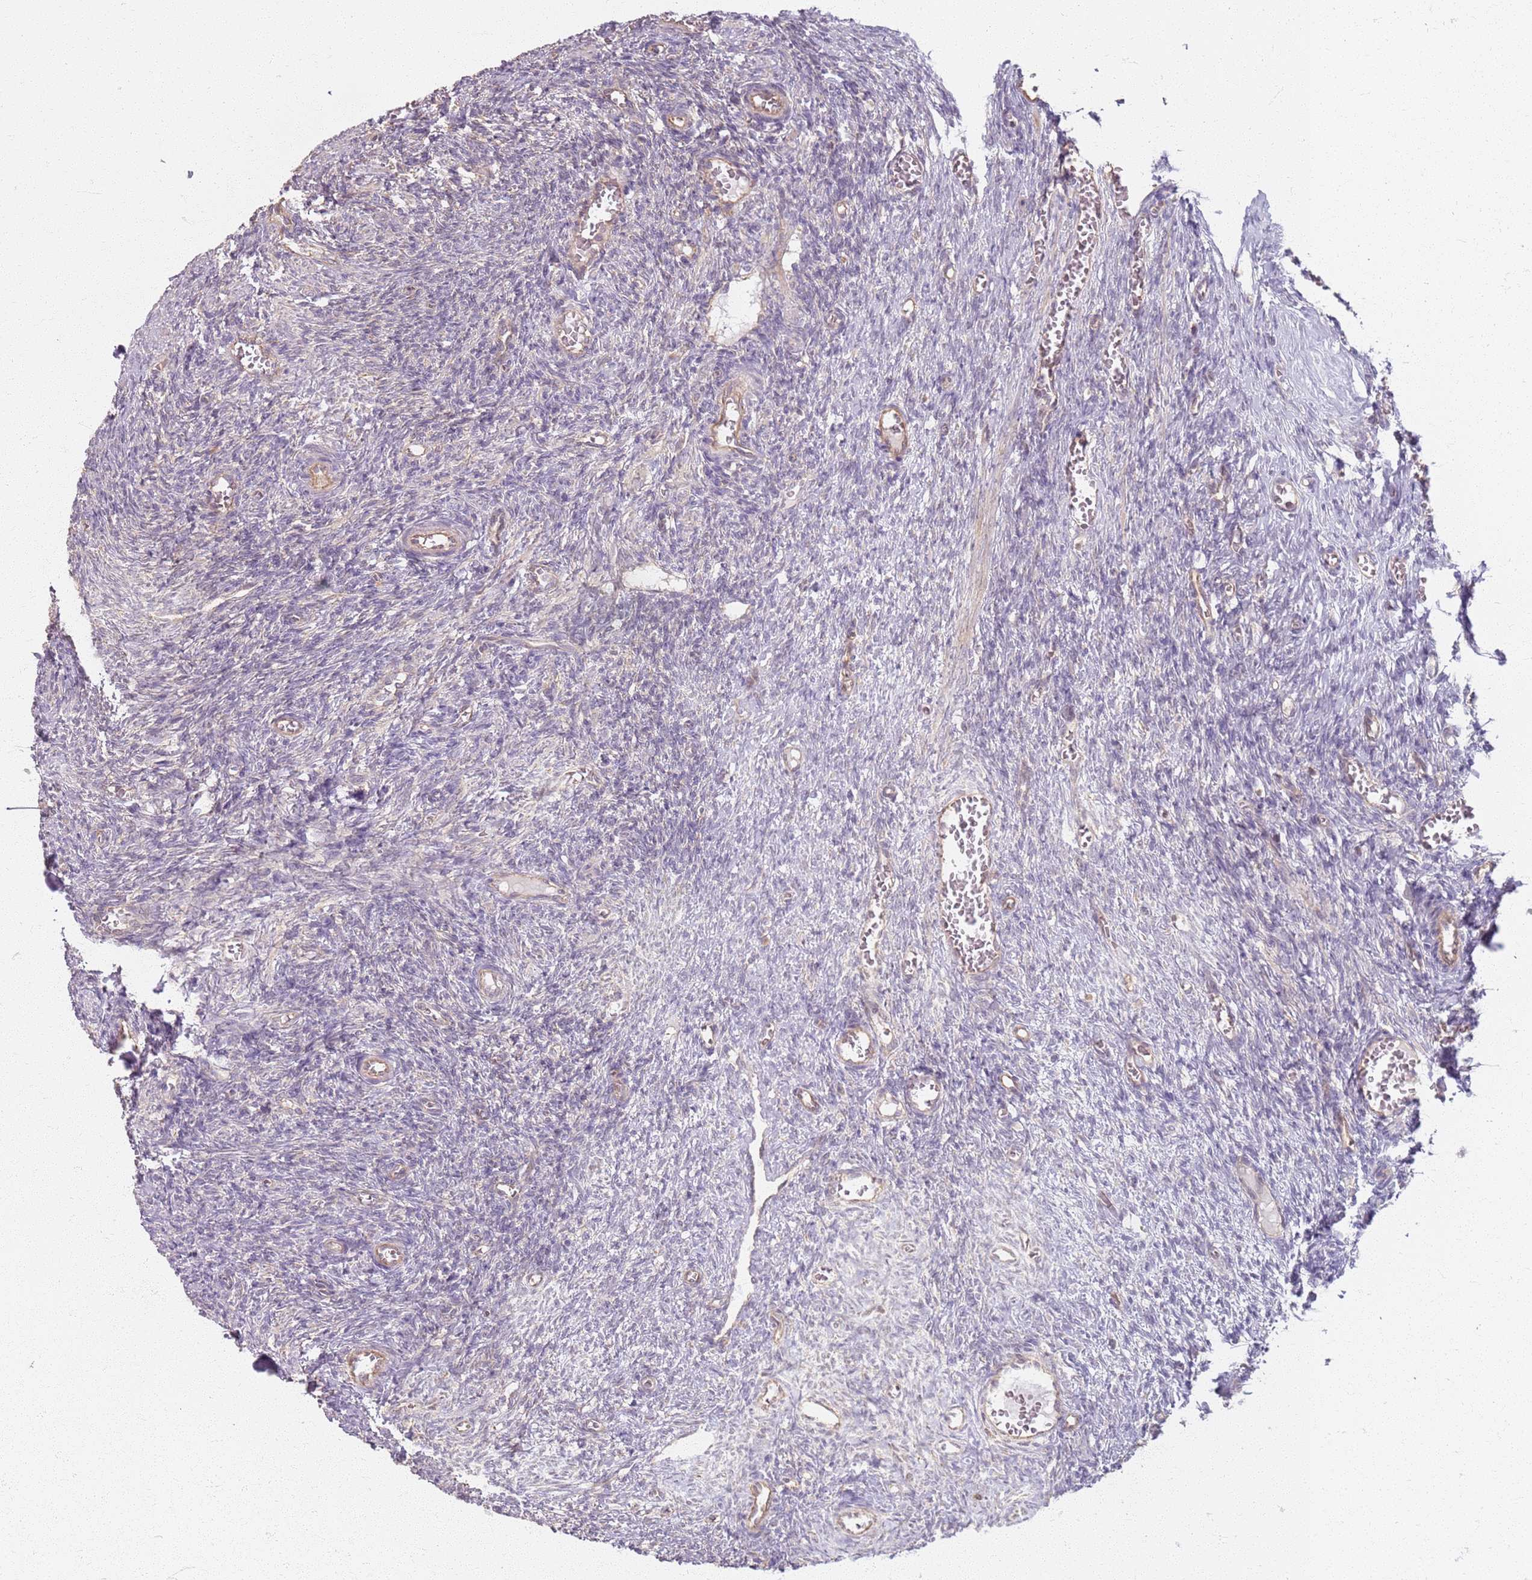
{"staining": {"intensity": "negative", "quantity": "none", "location": "none"}, "tissue": "ovary", "cell_type": "Follicle cells", "image_type": "normal", "snomed": [{"axis": "morphology", "description": "Normal tissue, NOS"}, {"axis": "topography", "description": "Ovary"}], "caption": "A histopathology image of ovary stained for a protein exhibits no brown staining in follicle cells. (DAB (3,3'-diaminobenzidine) IHC visualized using brightfield microscopy, high magnification).", "gene": "KCNA5", "patient": {"sex": "female", "age": 27}}